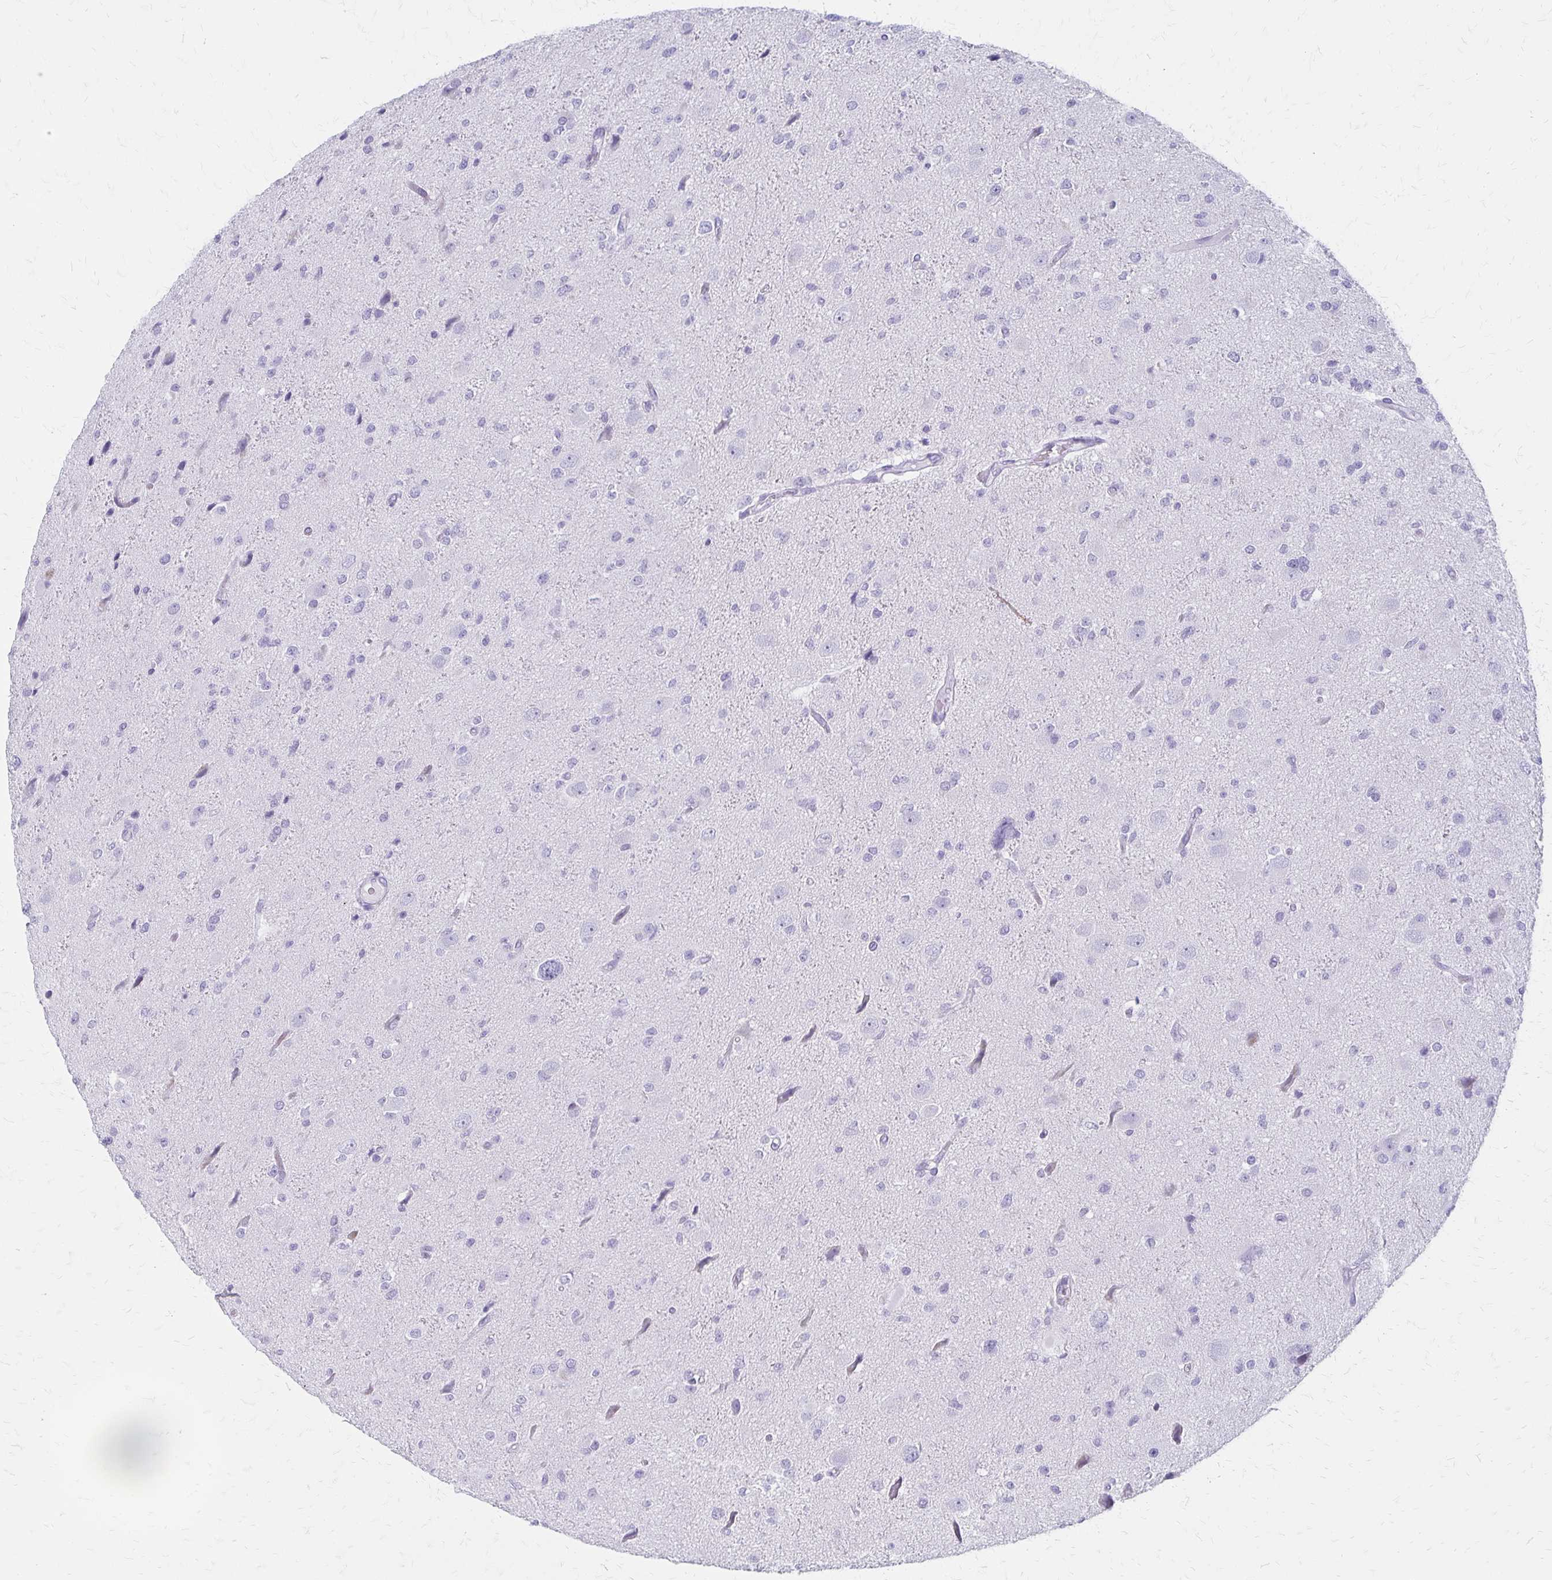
{"staining": {"intensity": "negative", "quantity": "none", "location": "none"}, "tissue": "glioma", "cell_type": "Tumor cells", "image_type": "cancer", "snomed": [{"axis": "morphology", "description": "Glioma, malignant, Low grade"}, {"axis": "topography", "description": "Brain"}], "caption": "Histopathology image shows no protein staining in tumor cells of glioma tissue. (DAB (3,3'-diaminobenzidine) IHC with hematoxylin counter stain).", "gene": "IVL", "patient": {"sex": "female", "age": 32}}